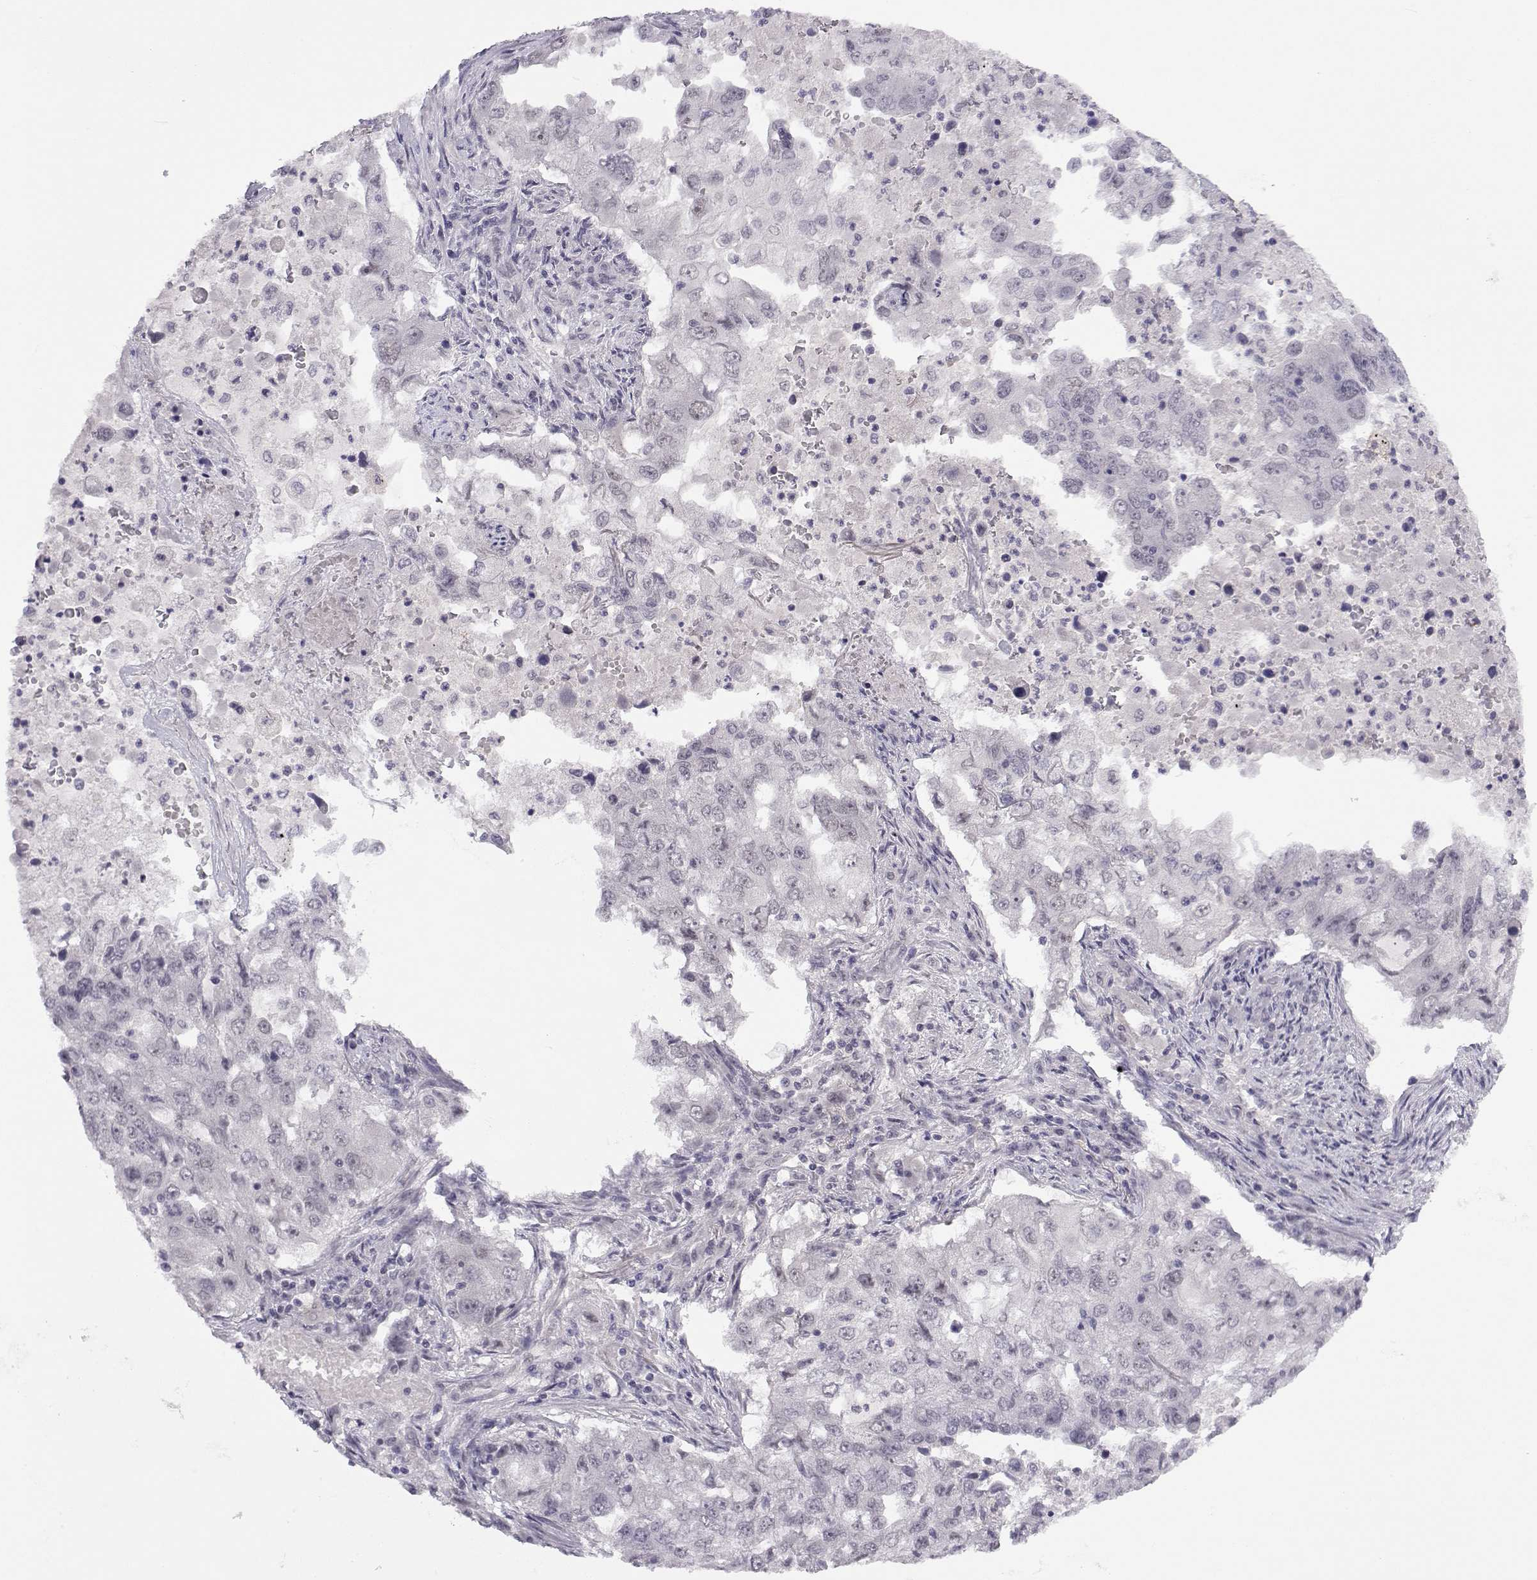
{"staining": {"intensity": "negative", "quantity": "none", "location": "none"}, "tissue": "lung cancer", "cell_type": "Tumor cells", "image_type": "cancer", "snomed": [{"axis": "morphology", "description": "Adenocarcinoma, NOS"}, {"axis": "topography", "description": "Lung"}], "caption": "Lung cancer (adenocarcinoma) stained for a protein using IHC reveals no staining tumor cells.", "gene": "MED26", "patient": {"sex": "female", "age": 61}}